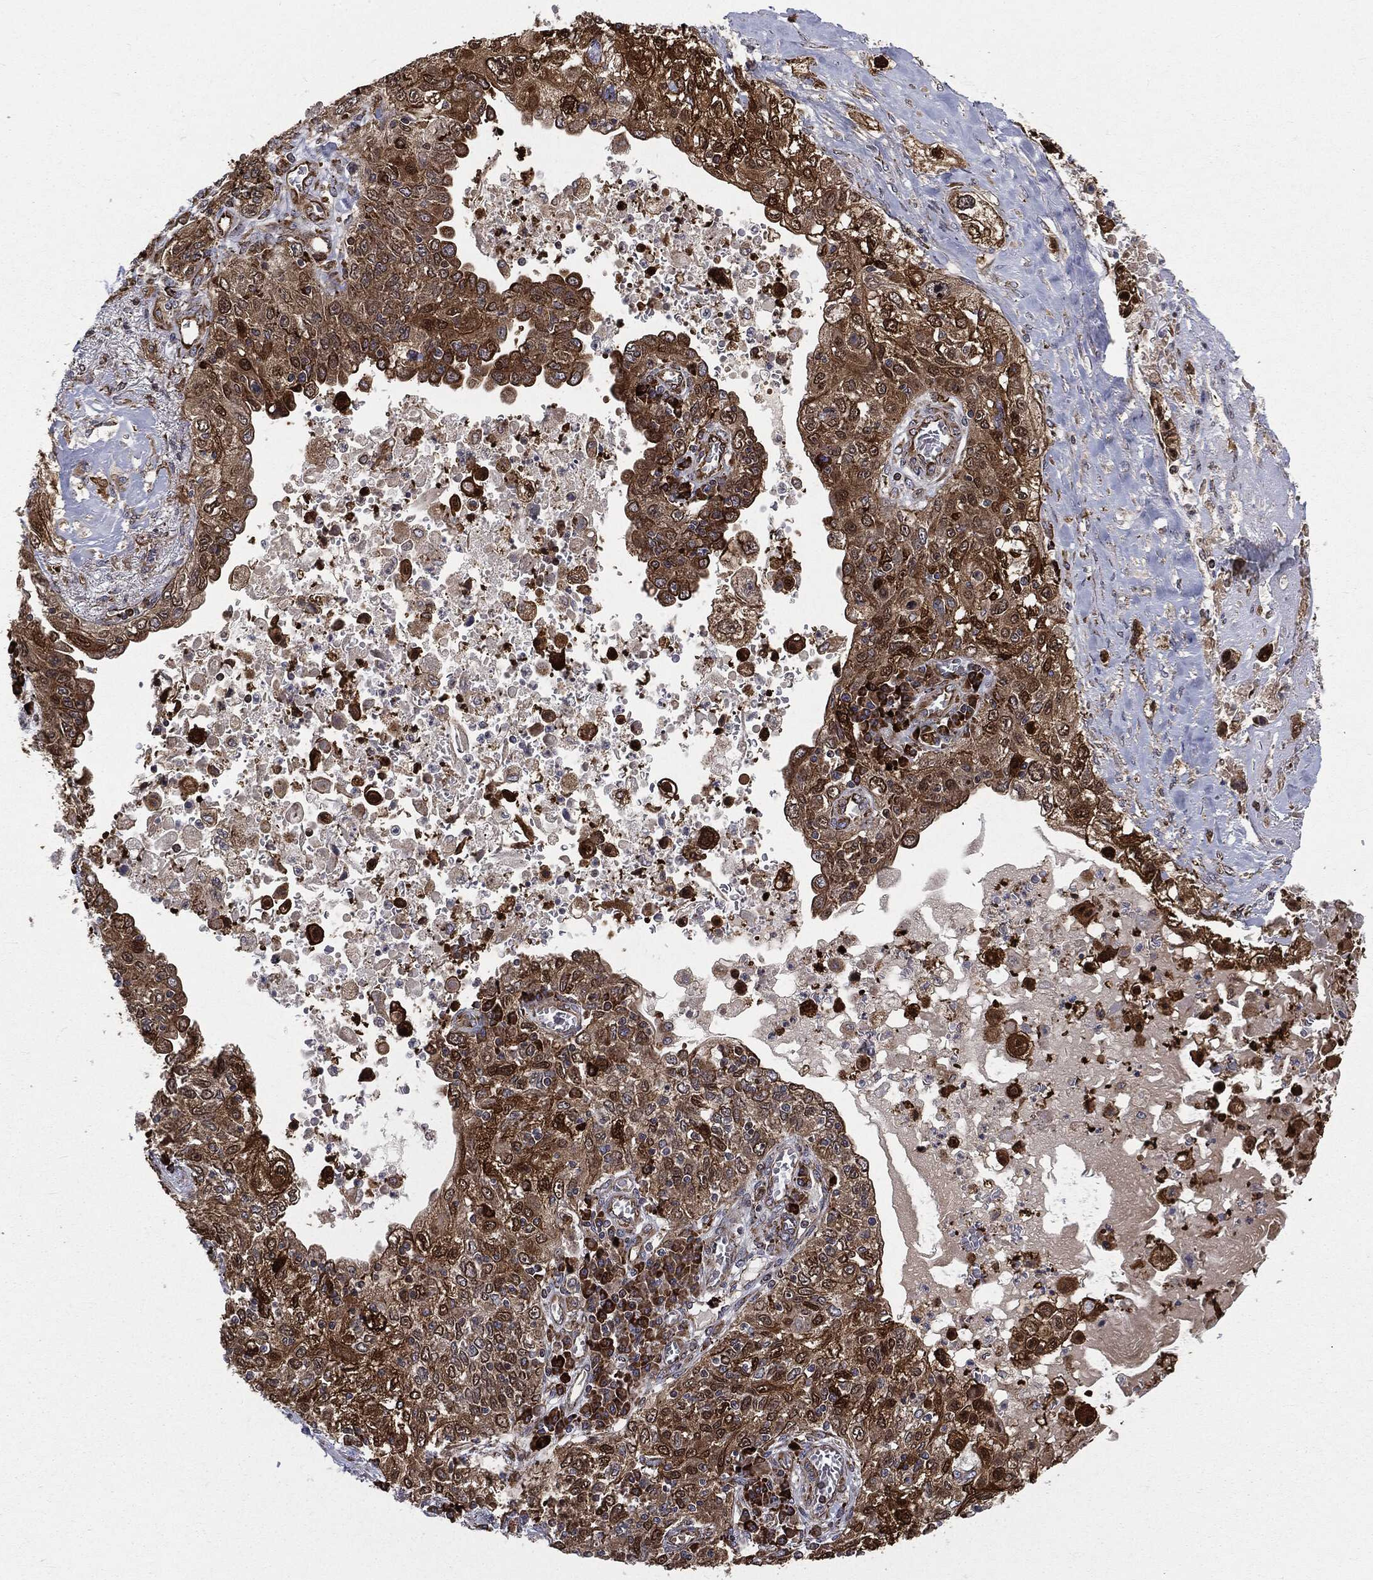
{"staining": {"intensity": "strong", "quantity": ">75%", "location": "cytoplasmic/membranous"}, "tissue": "lung cancer", "cell_type": "Tumor cells", "image_type": "cancer", "snomed": [{"axis": "morphology", "description": "Squamous cell carcinoma, NOS"}, {"axis": "topography", "description": "Lung"}], "caption": "Tumor cells reveal high levels of strong cytoplasmic/membranous staining in about >75% of cells in lung cancer.", "gene": "CYLD", "patient": {"sex": "female", "age": 69}}